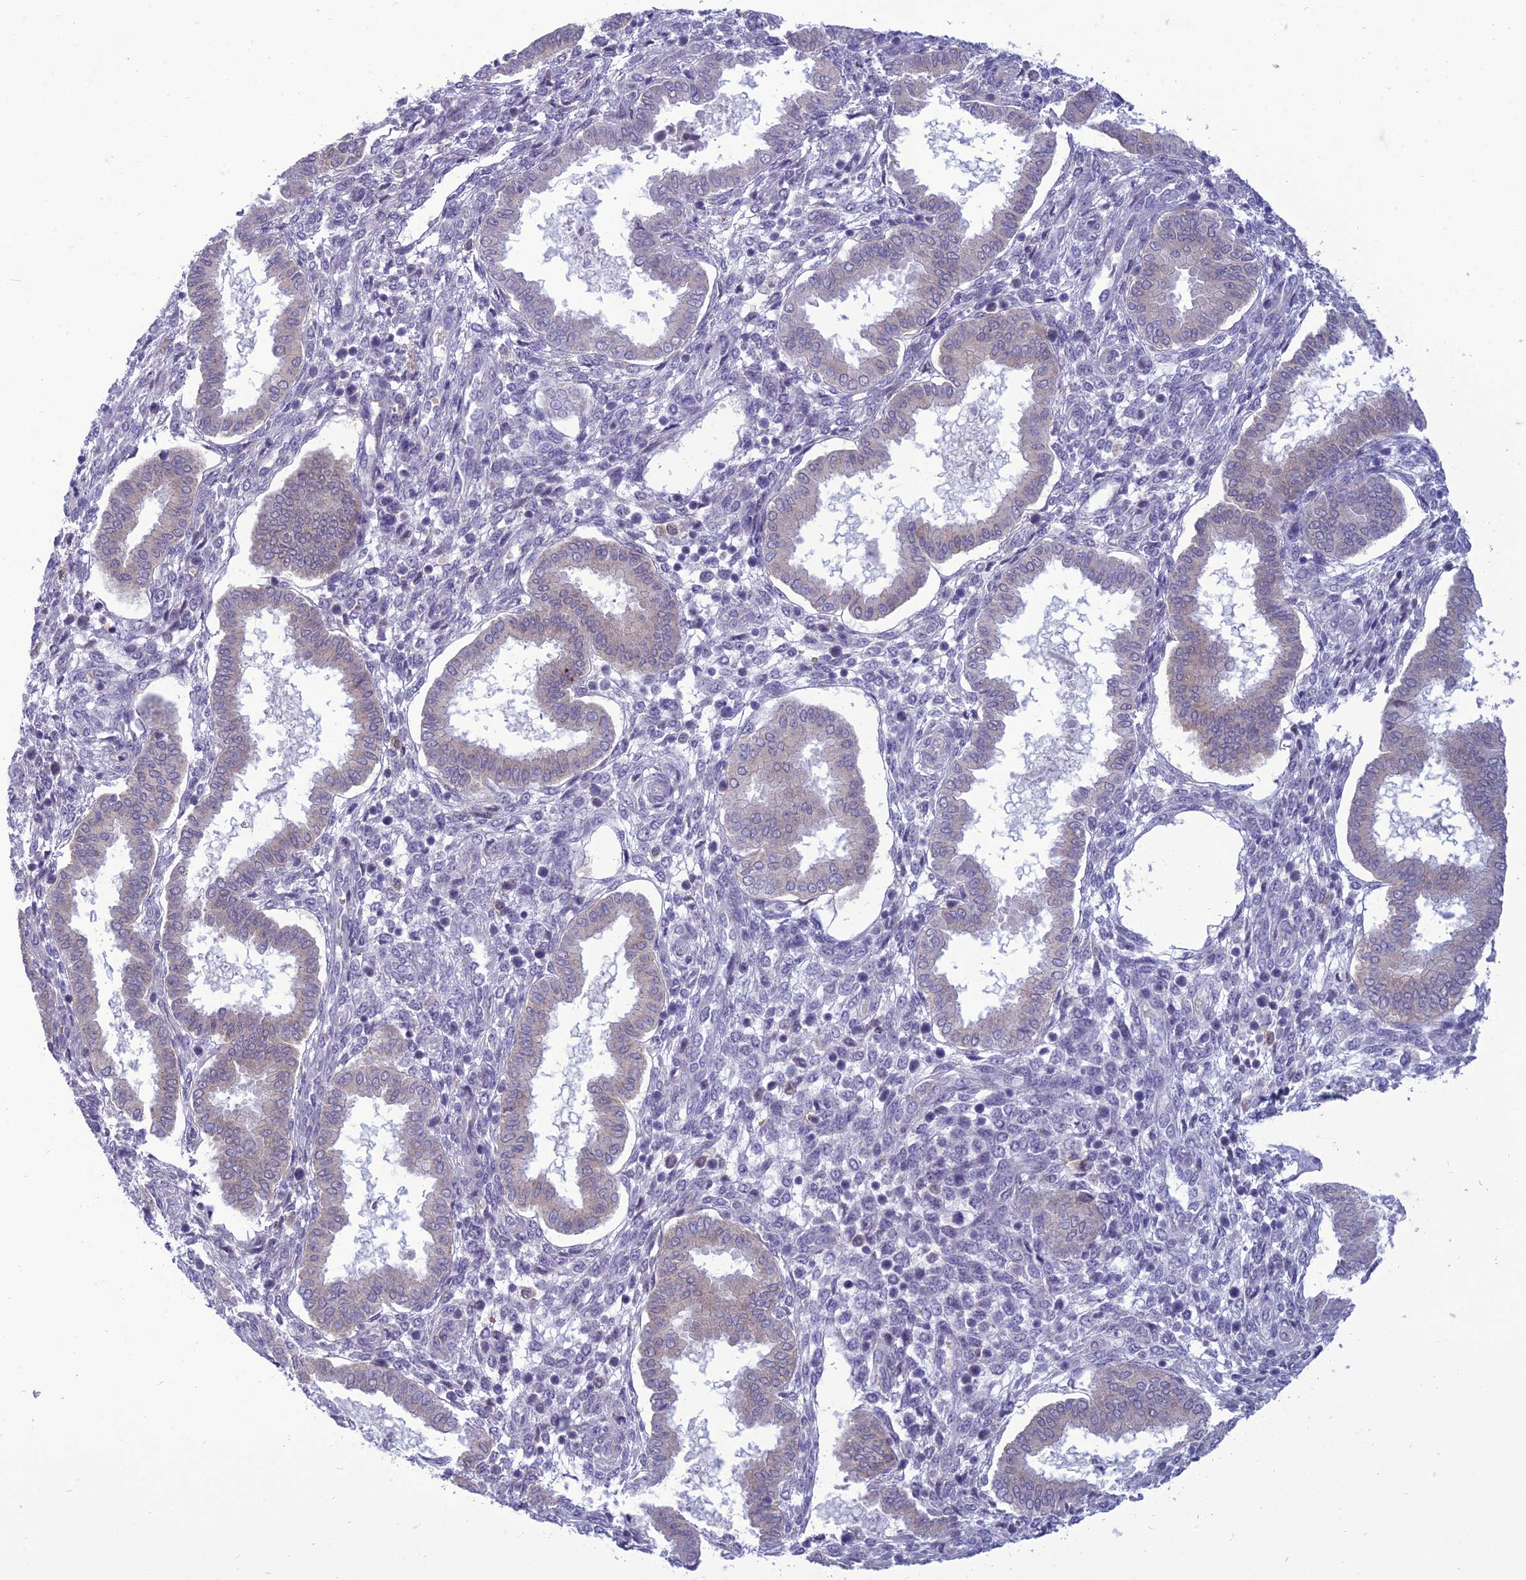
{"staining": {"intensity": "negative", "quantity": "none", "location": "none"}, "tissue": "endometrium", "cell_type": "Cells in endometrial stroma", "image_type": "normal", "snomed": [{"axis": "morphology", "description": "Normal tissue, NOS"}, {"axis": "topography", "description": "Endometrium"}], "caption": "DAB immunohistochemical staining of normal human endometrium reveals no significant staining in cells in endometrial stroma. (DAB (3,3'-diaminobenzidine) IHC with hematoxylin counter stain).", "gene": "ANKS4B", "patient": {"sex": "female", "age": 24}}